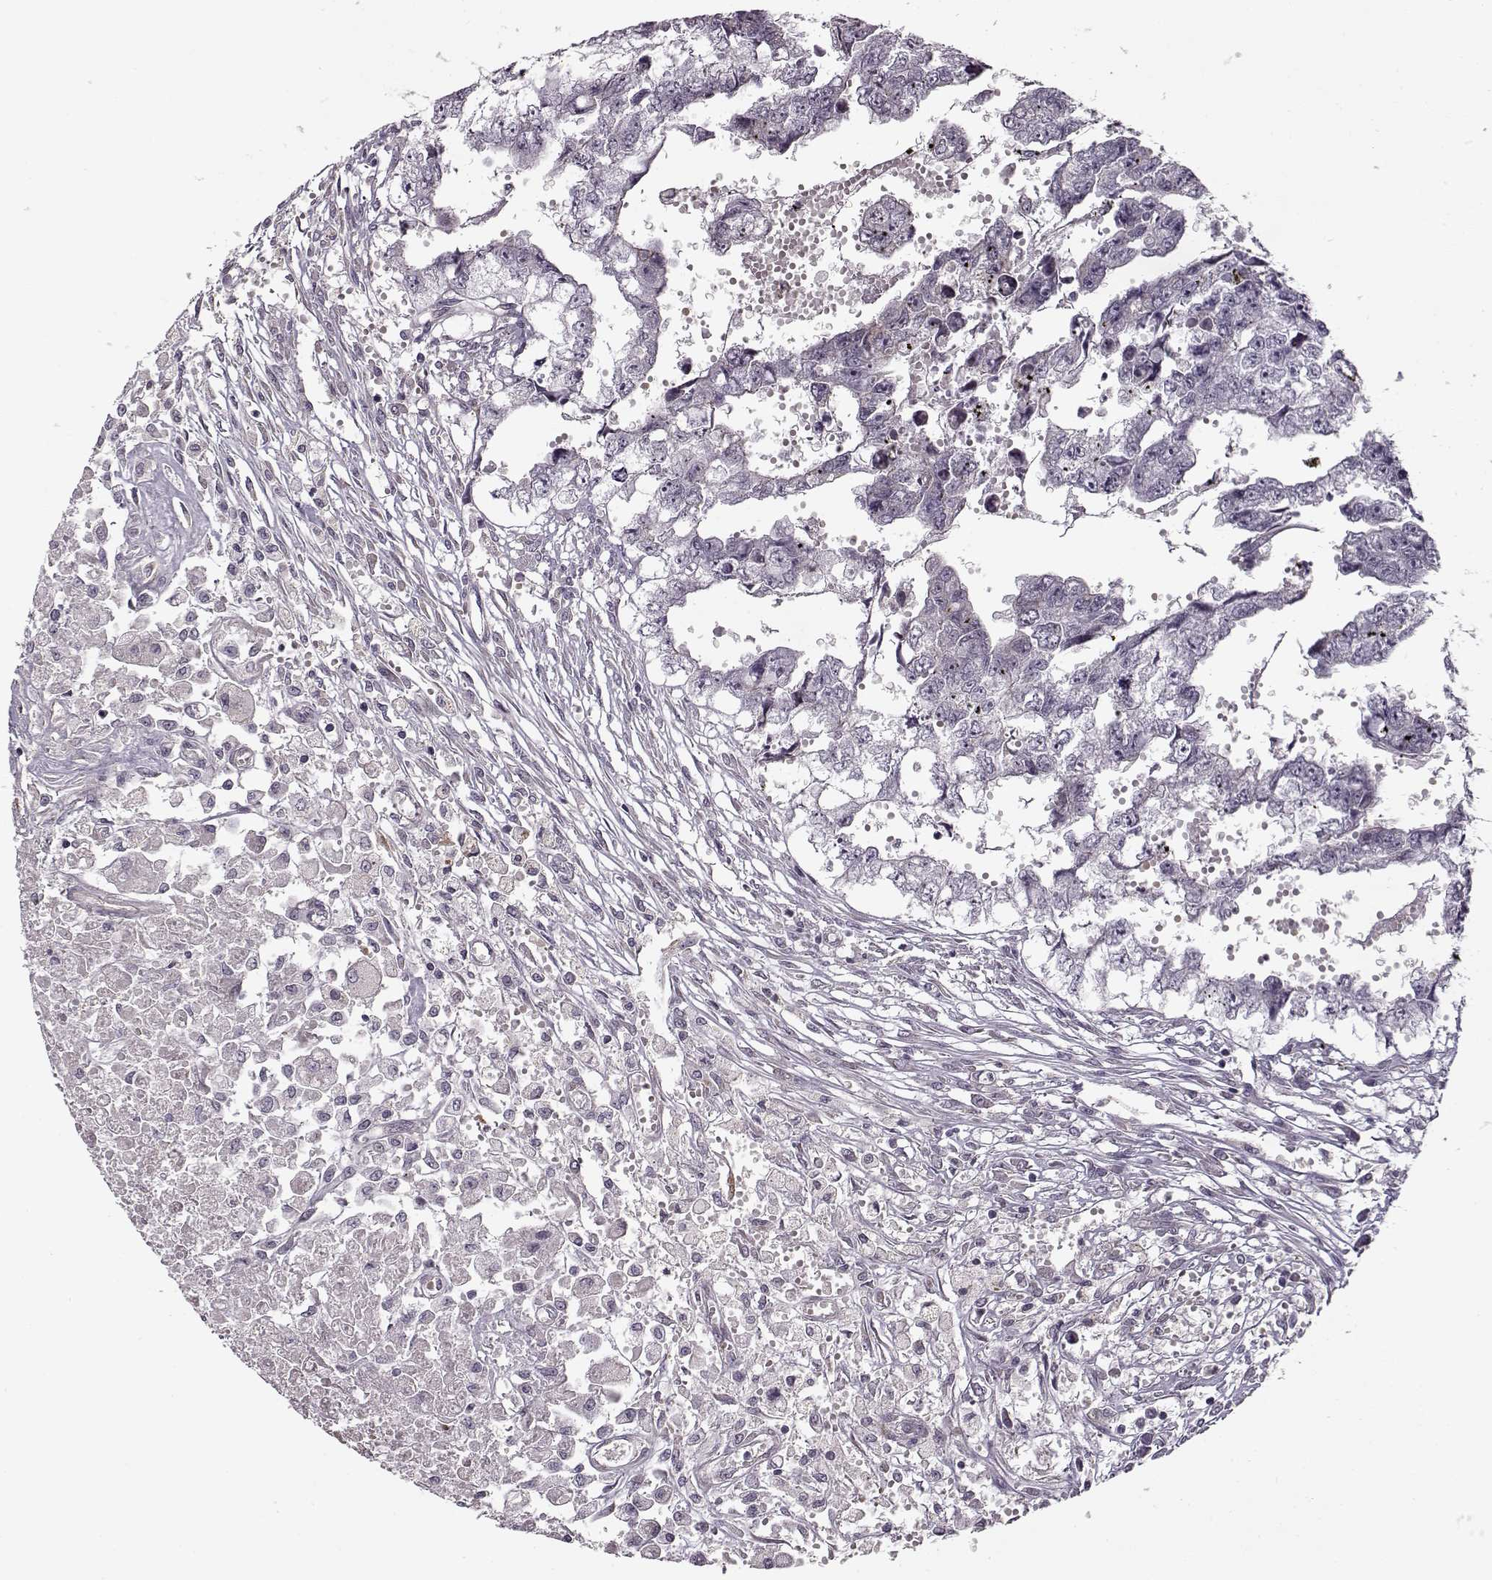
{"staining": {"intensity": "negative", "quantity": "none", "location": "none"}, "tissue": "testis cancer", "cell_type": "Tumor cells", "image_type": "cancer", "snomed": [{"axis": "morphology", "description": "Carcinoma, Embryonal, NOS"}, {"axis": "morphology", "description": "Teratoma, malignant, NOS"}, {"axis": "topography", "description": "Testis"}], "caption": "Testis cancer was stained to show a protein in brown. There is no significant positivity in tumor cells.", "gene": "LAMB2", "patient": {"sex": "male", "age": 44}}